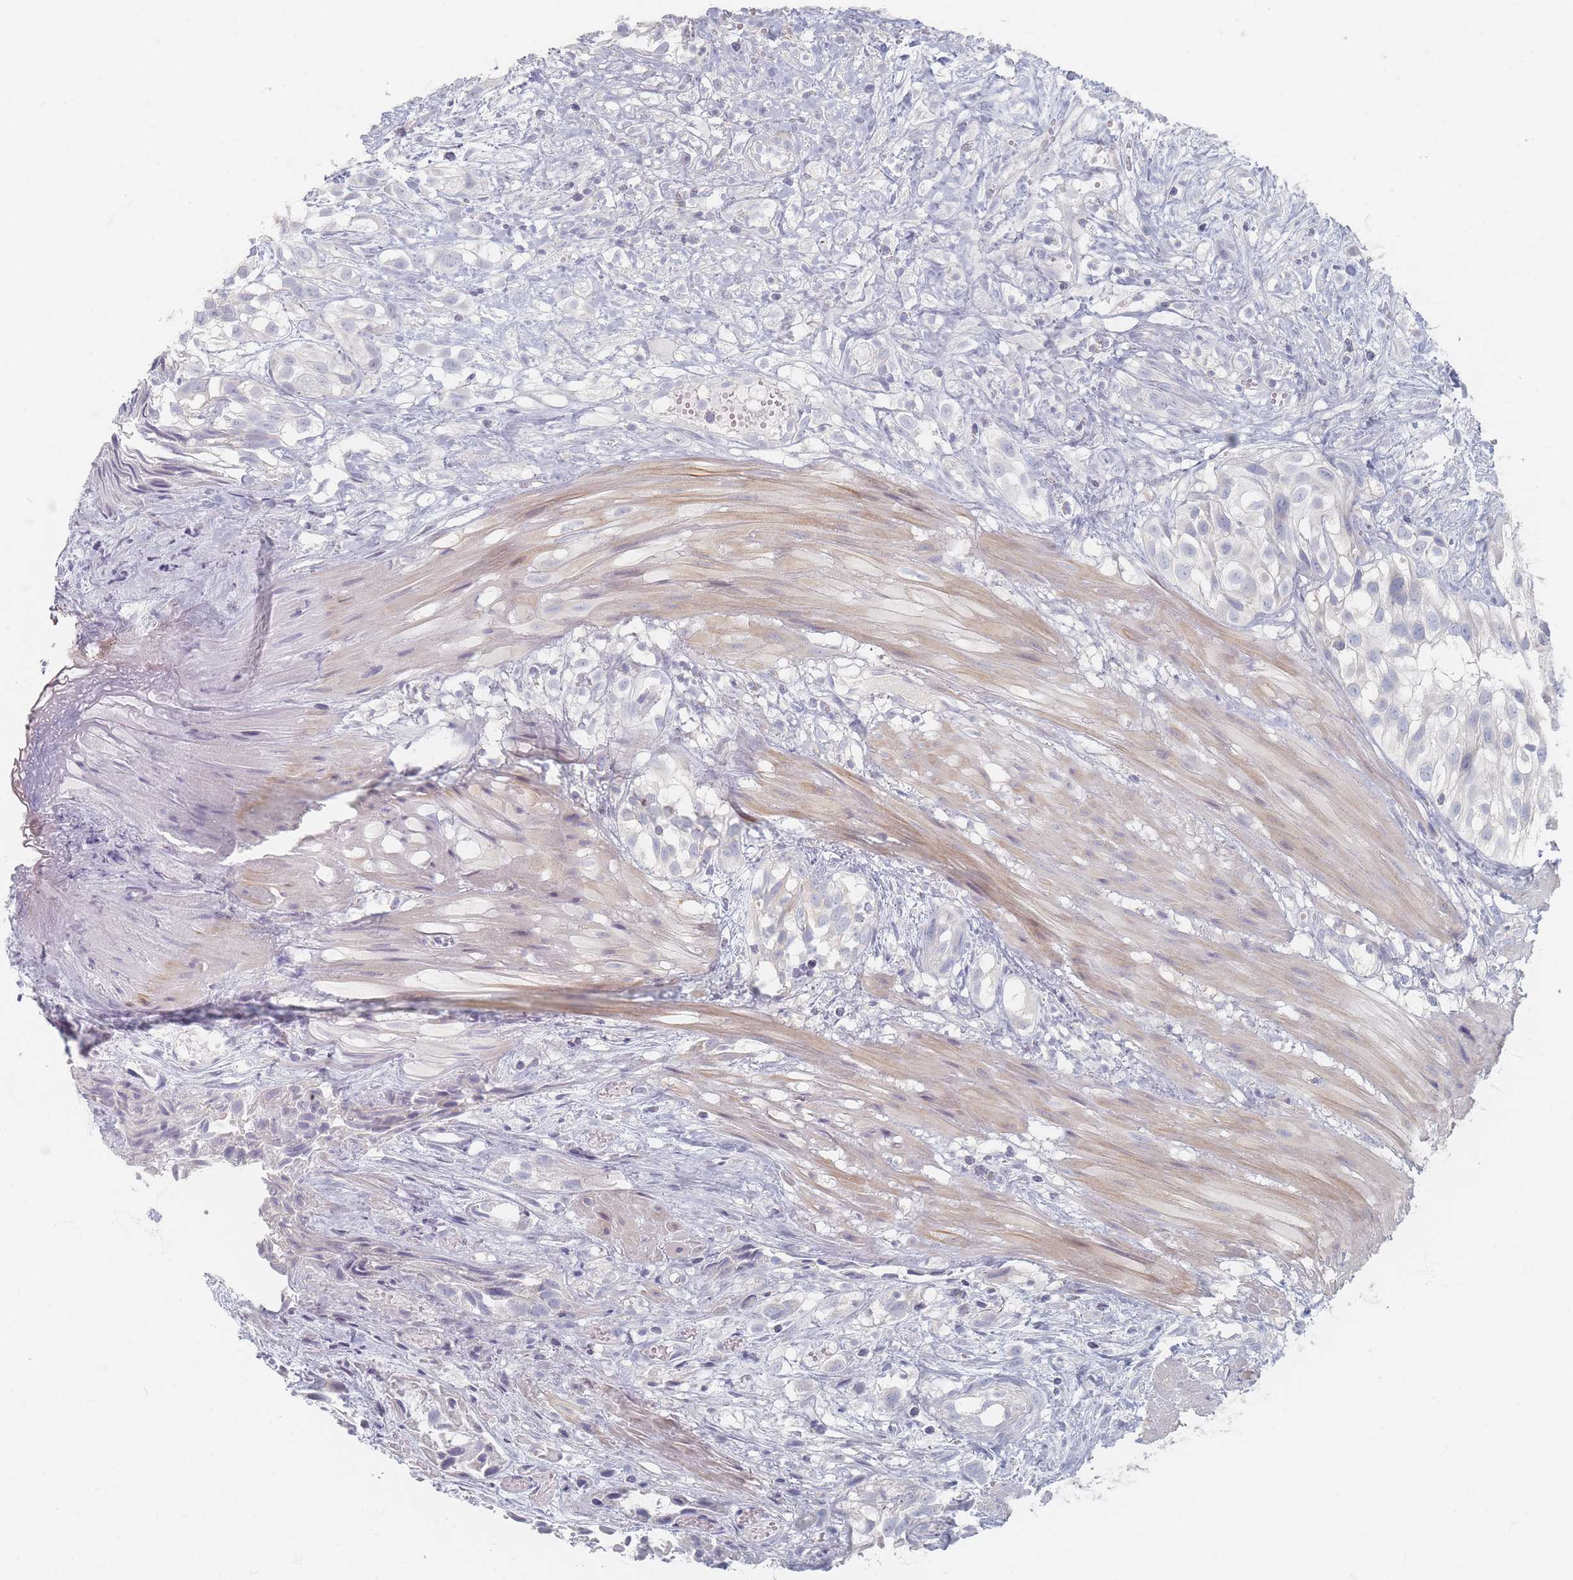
{"staining": {"intensity": "negative", "quantity": "none", "location": "none"}, "tissue": "urothelial cancer", "cell_type": "Tumor cells", "image_type": "cancer", "snomed": [{"axis": "morphology", "description": "Urothelial carcinoma, High grade"}, {"axis": "topography", "description": "Urinary bladder"}], "caption": "IHC of urothelial cancer demonstrates no positivity in tumor cells. (Stains: DAB IHC with hematoxylin counter stain, Microscopy: brightfield microscopy at high magnification).", "gene": "CD37", "patient": {"sex": "male", "age": 56}}